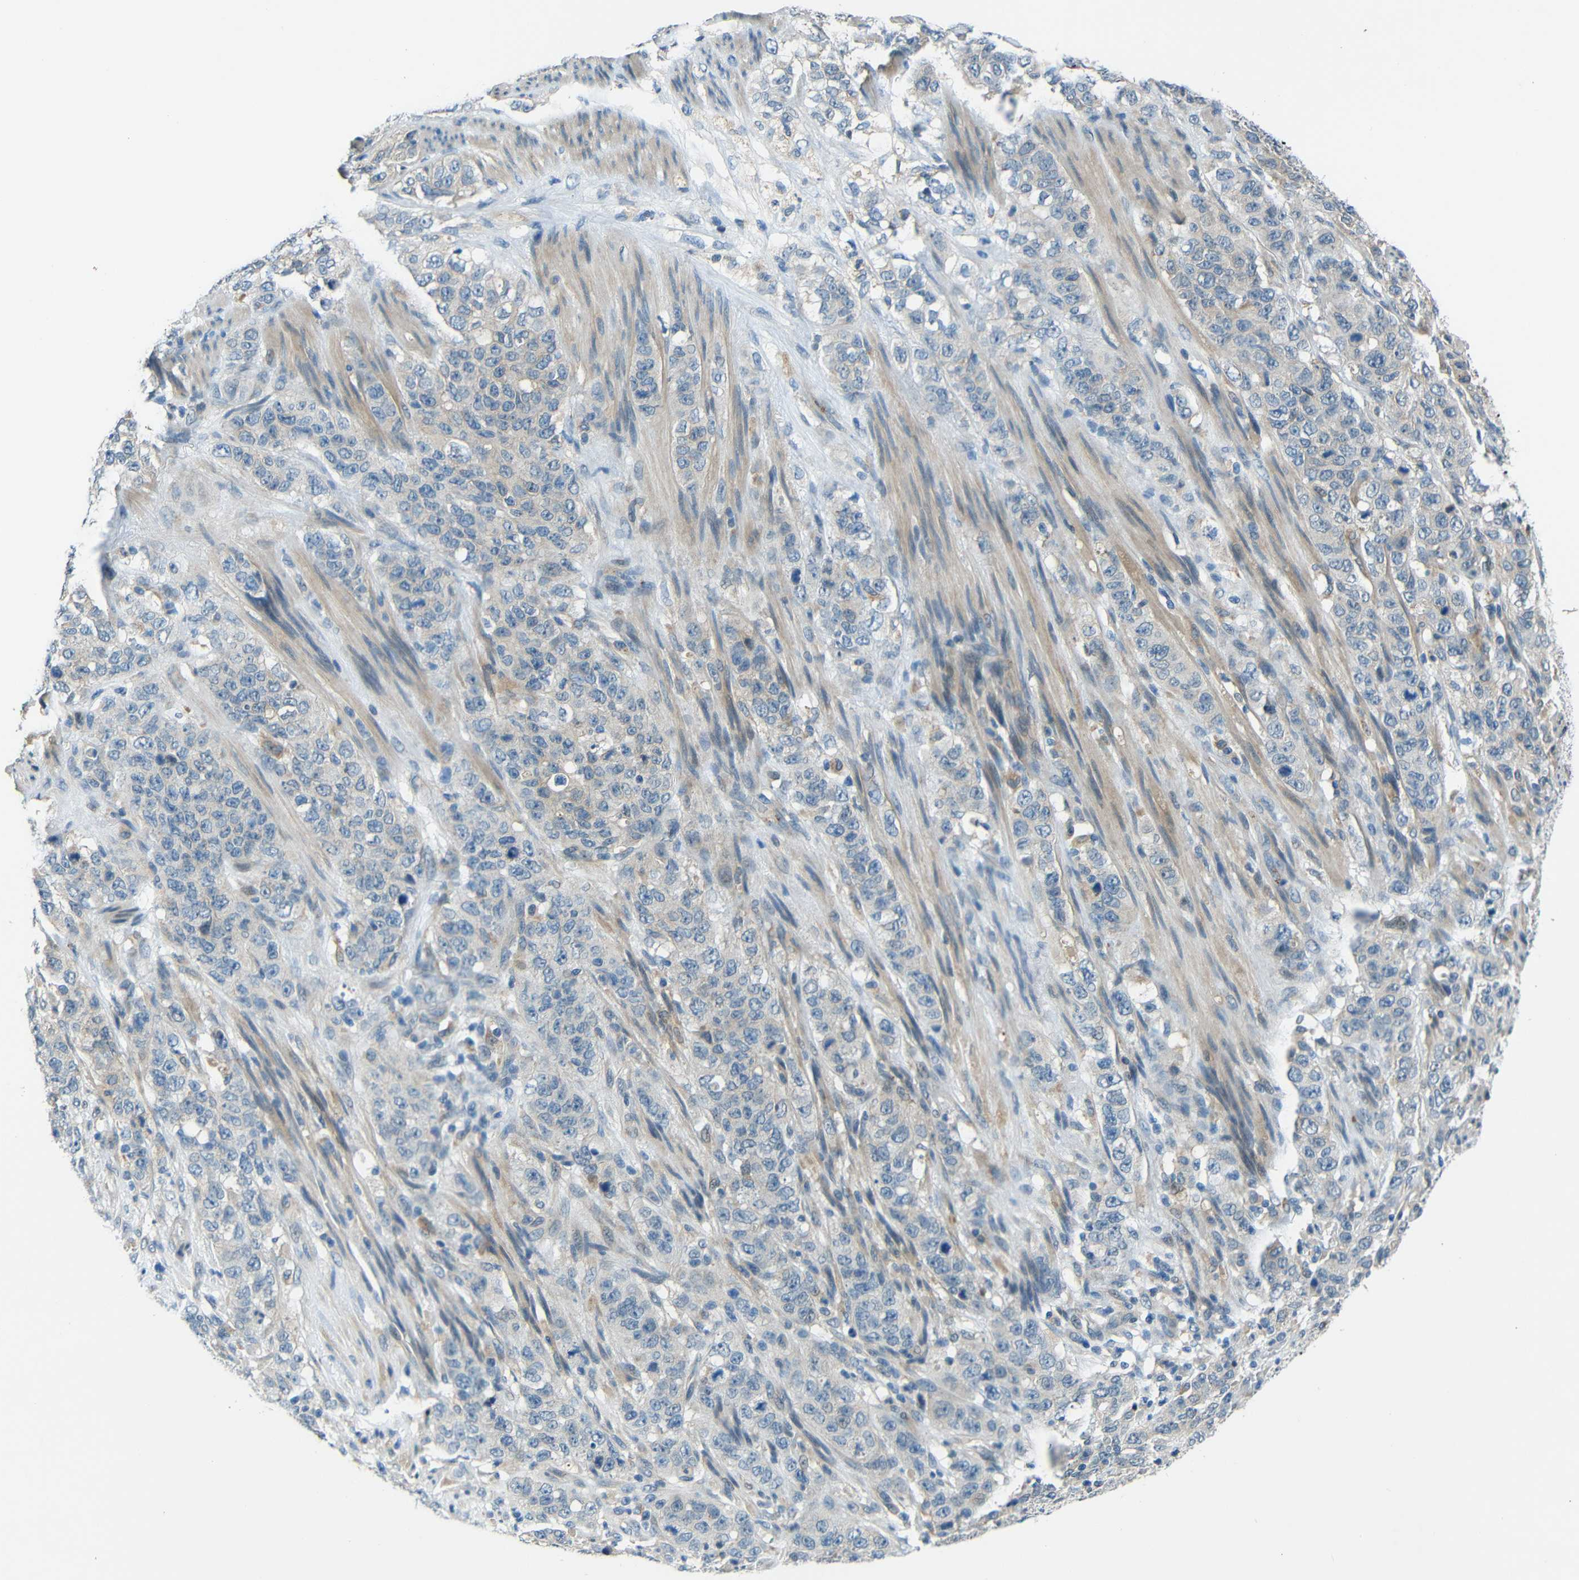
{"staining": {"intensity": "weak", "quantity": "<25%", "location": "cytoplasmic/membranous"}, "tissue": "stomach cancer", "cell_type": "Tumor cells", "image_type": "cancer", "snomed": [{"axis": "morphology", "description": "Adenocarcinoma, NOS"}, {"axis": "topography", "description": "Stomach"}], "caption": "DAB (3,3'-diaminobenzidine) immunohistochemical staining of stomach cancer (adenocarcinoma) demonstrates no significant positivity in tumor cells. (DAB immunohistochemistry (IHC), high magnification).", "gene": "ANKRD22", "patient": {"sex": "male", "age": 48}}